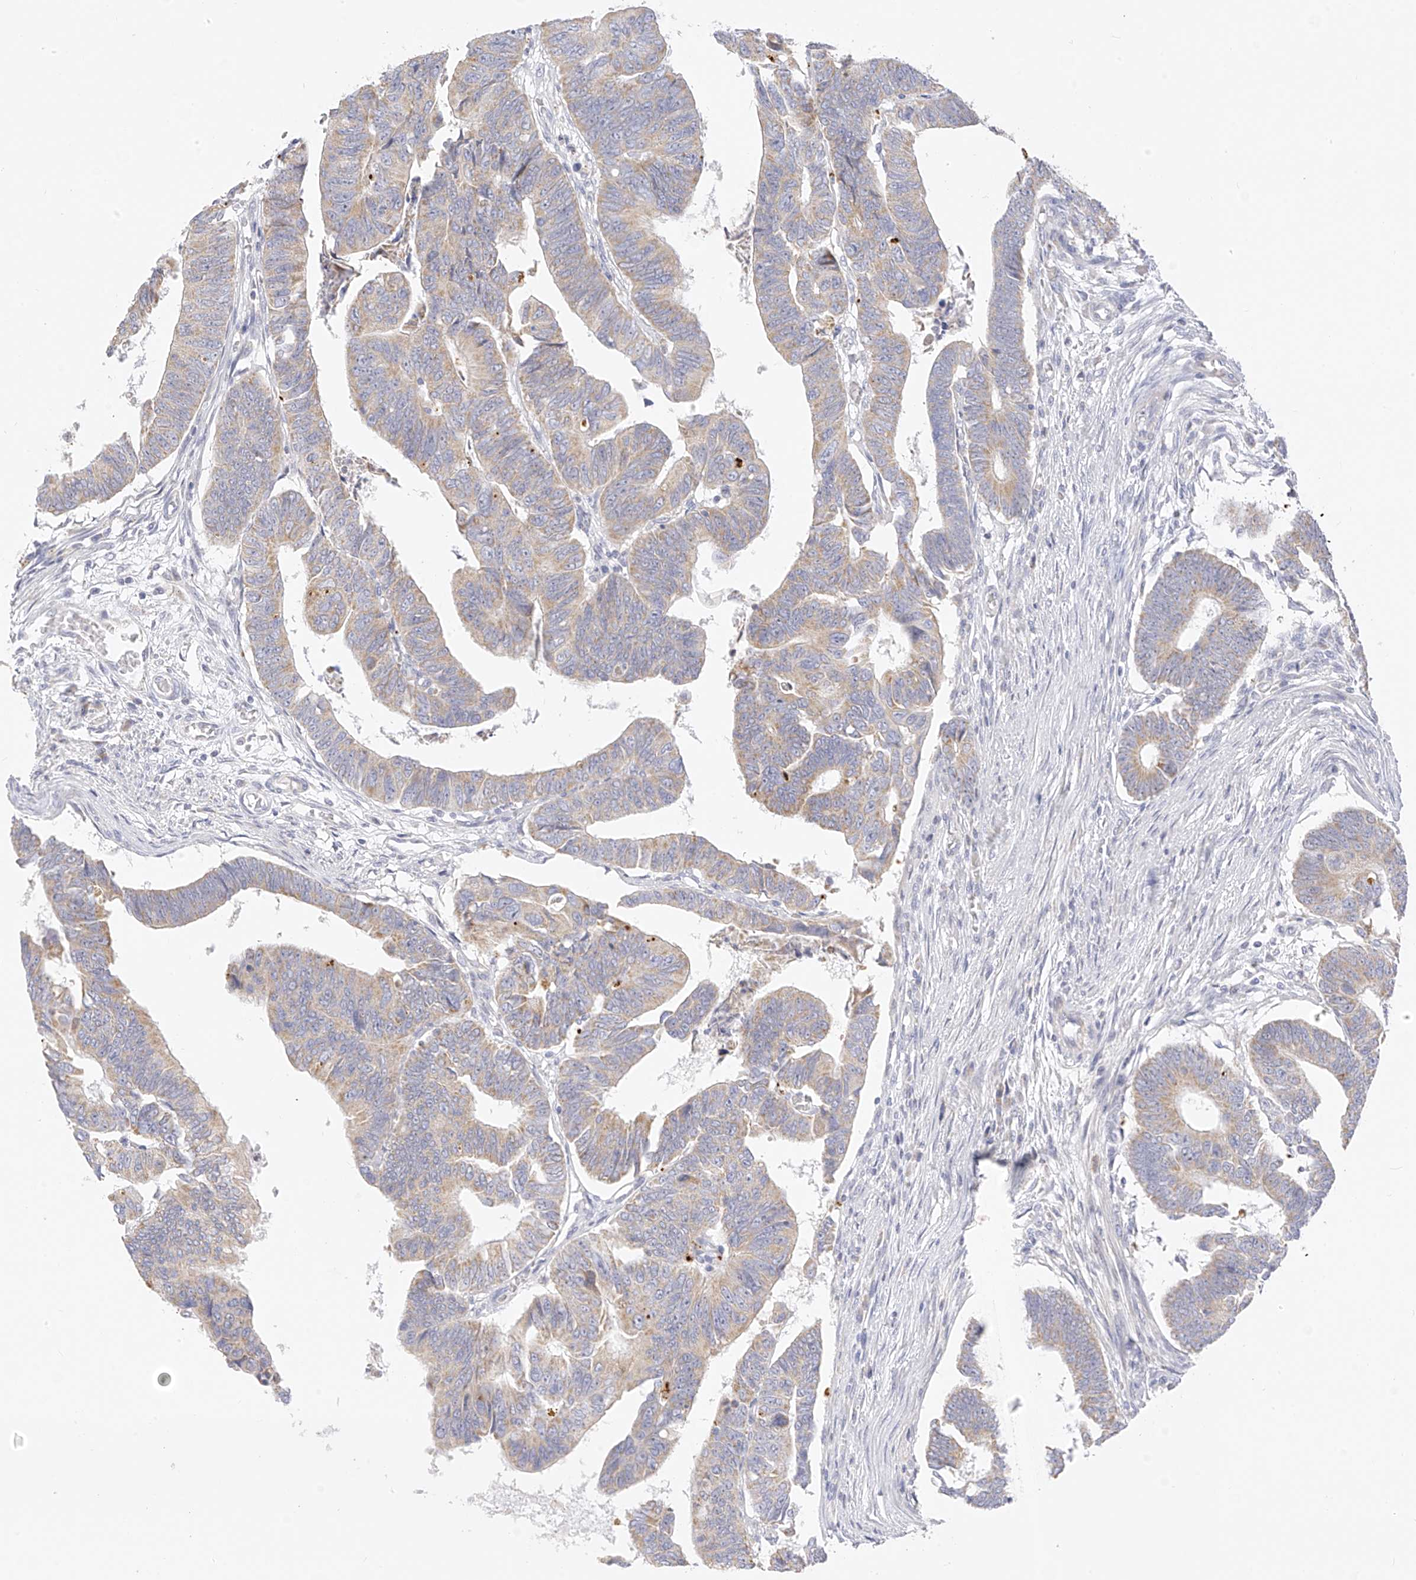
{"staining": {"intensity": "weak", "quantity": "25%-75%", "location": "cytoplasmic/membranous"}, "tissue": "colorectal cancer", "cell_type": "Tumor cells", "image_type": "cancer", "snomed": [{"axis": "morphology", "description": "Adenocarcinoma, NOS"}, {"axis": "topography", "description": "Rectum"}], "caption": "Adenocarcinoma (colorectal) stained with DAB (3,3'-diaminobenzidine) IHC shows low levels of weak cytoplasmic/membranous expression in about 25%-75% of tumor cells.", "gene": "ZNF404", "patient": {"sex": "female", "age": 65}}